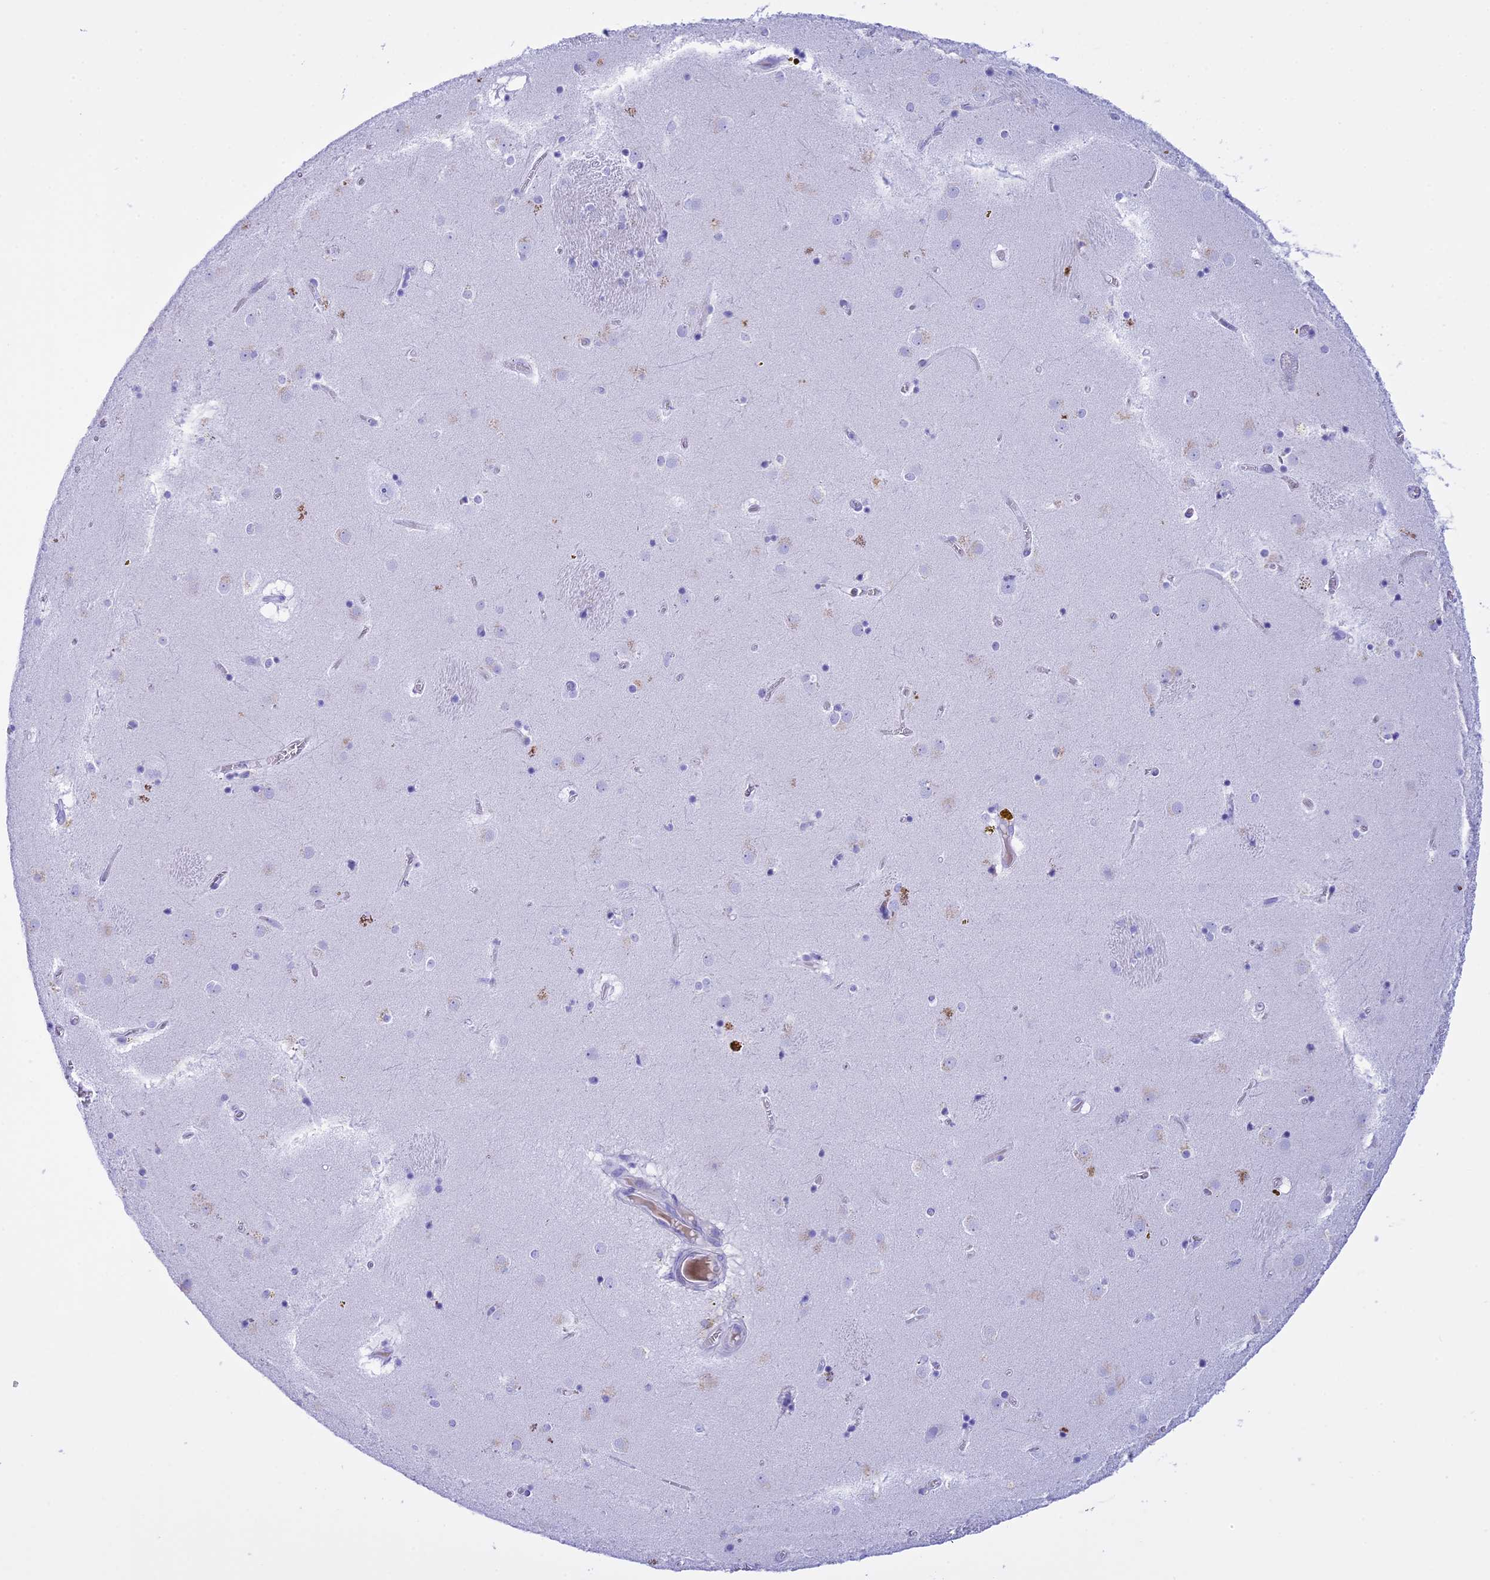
{"staining": {"intensity": "negative", "quantity": "none", "location": "none"}, "tissue": "caudate", "cell_type": "Glial cells", "image_type": "normal", "snomed": [{"axis": "morphology", "description": "Normal tissue, NOS"}, {"axis": "topography", "description": "Lateral ventricle wall"}], "caption": "This is an immunohistochemistry histopathology image of benign human caudate. There is no expression in glial cells.", "gene": "BRI3", "patient": {"sex": "male", "age": 70}}